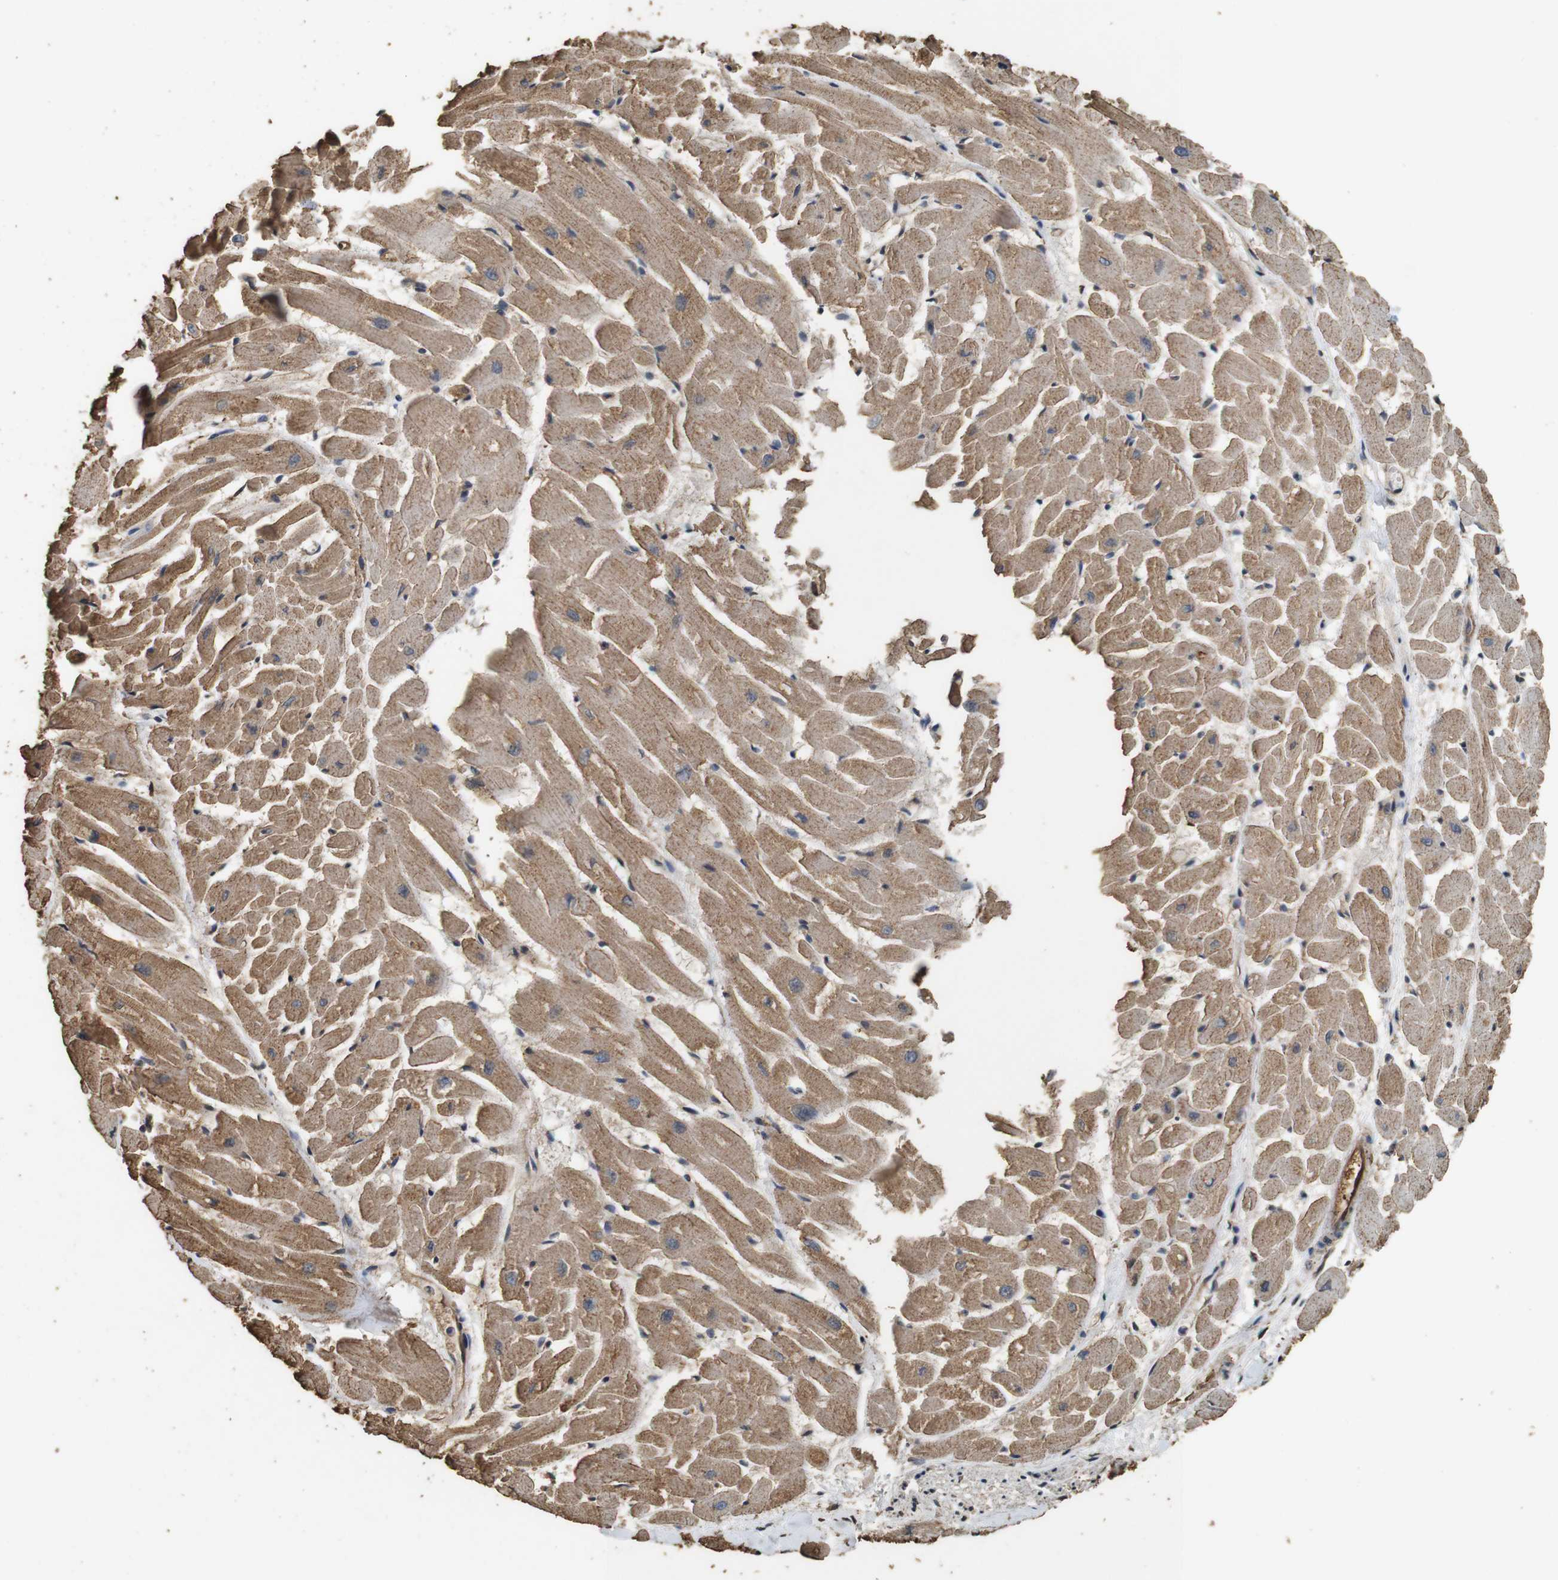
{"staining": {"intensity": "moderate", "quantity": ">75%", "location": "cytoplasmic/membranous"}, "tissue": "heart muscle", "cell_type": "Cardiomyocytes", "image_type": "normal", "snomed": [{"axis": "morphology", "description": "Normal tissue, NOS"}, {"axis": "topography", "description": "Heart"}], "caption": "An IHC image of benign tissue is shown. Protein staining in brown shows moderate cytoplasmic/membranous positivity in heart muscle within cardiomyocytes. (DAB IHC with brightfield microscopy, high magnification).", "gene": "CNPY4", "patient": {"sex": "female", "age": 19}}